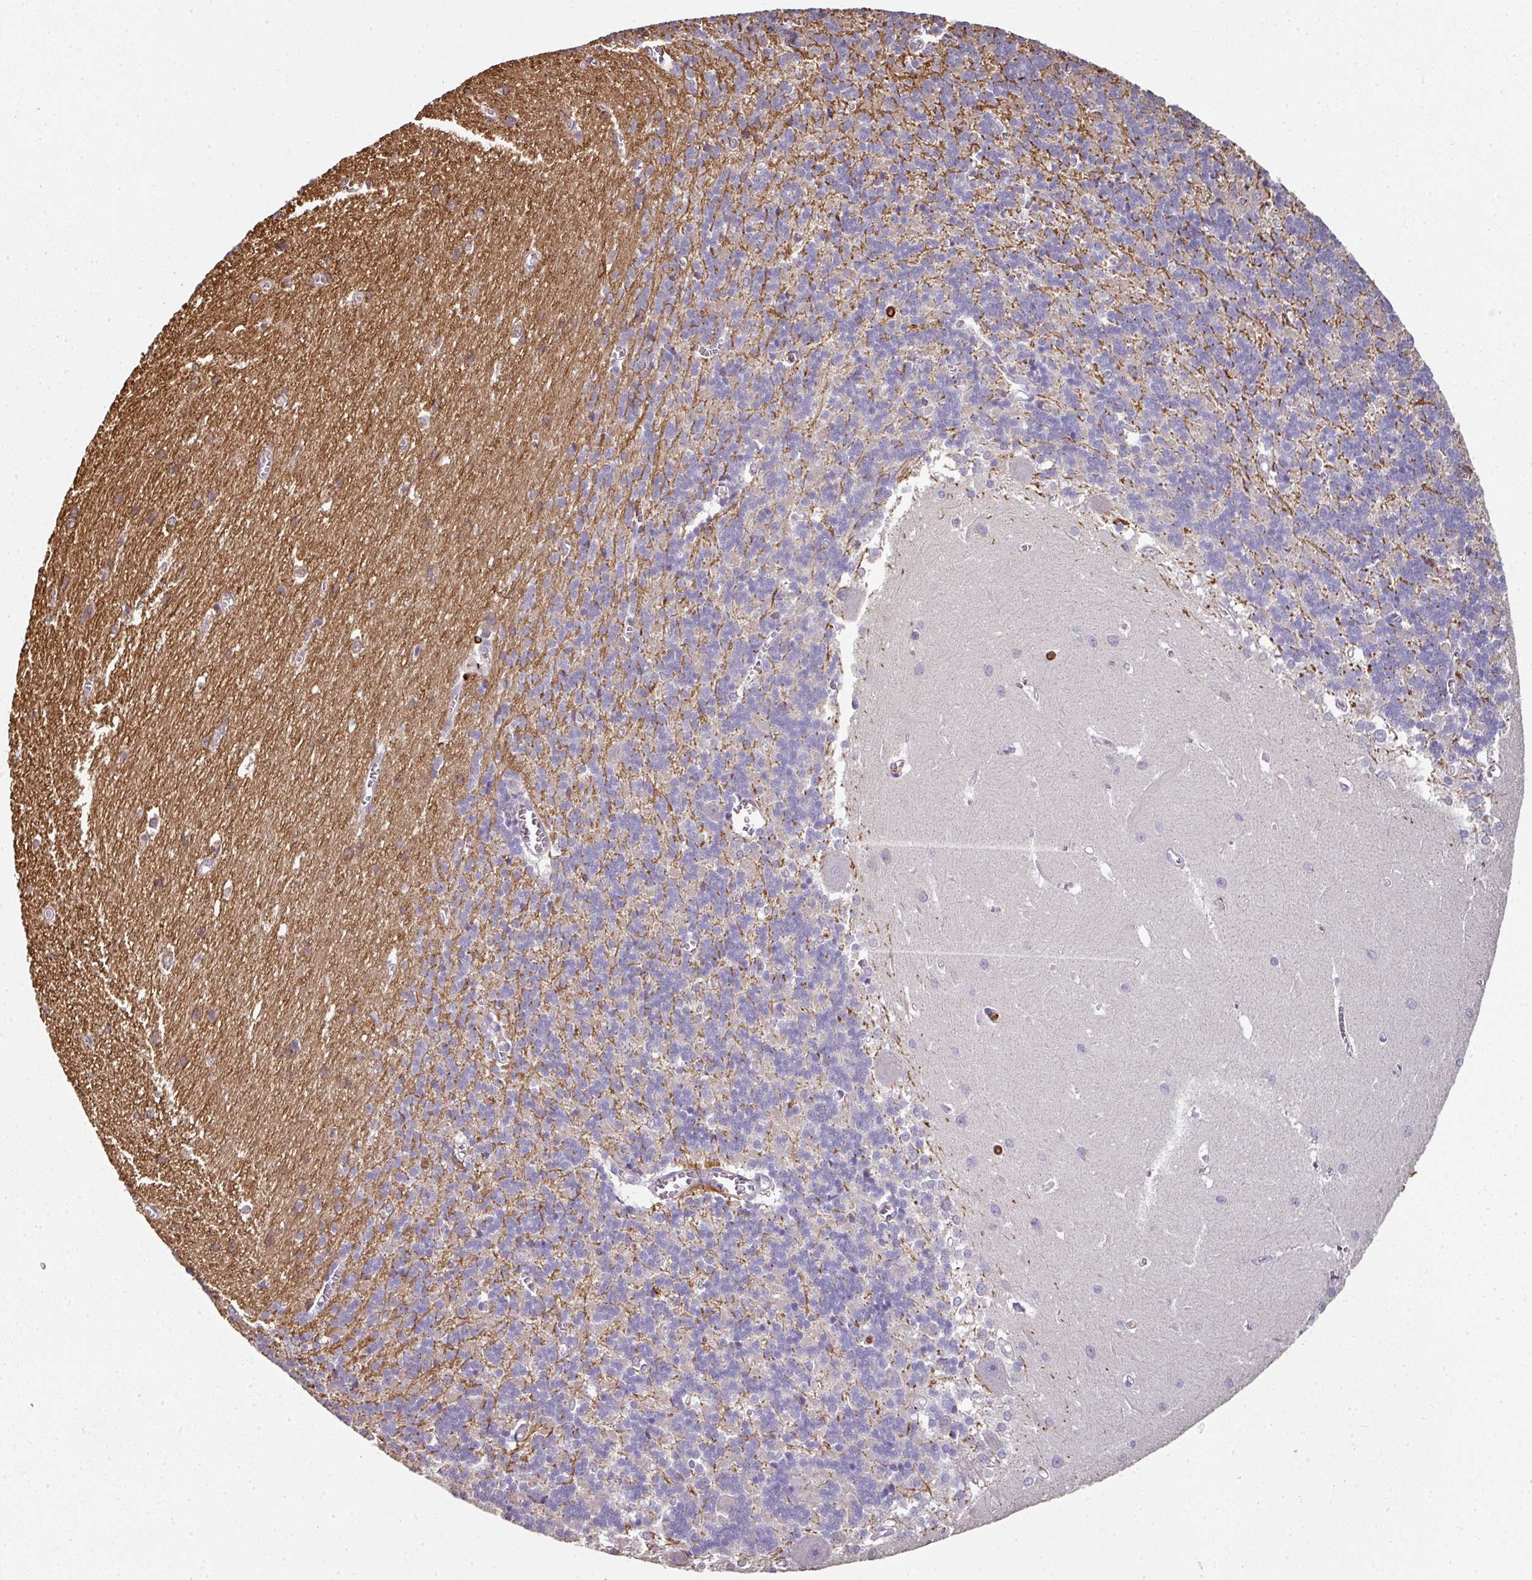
{"staining": {"intensity": "moderate", "quantity": "<25%", "location": "cytoplasmic/membranous"}, "tissue": "cerebellum", "cell_type": "Cells in granular layer", "image_type": "normal", "snomed": [{"axis": "morphology", "description": "Normal tissue, NOS"}, {"axis": "topography", "description": "Cerebellum"}], "caption": "High-power microscopy captured an IHC micrograph of benign cerebellum, revealing moderate cytoplasmic/membranous staining in approximately <25% of cells in granular layer. (IHC, brightfield microscopy, high magnification).", "gene": "OLFML2B", "patient": {"sex": "male", "age": 37}}